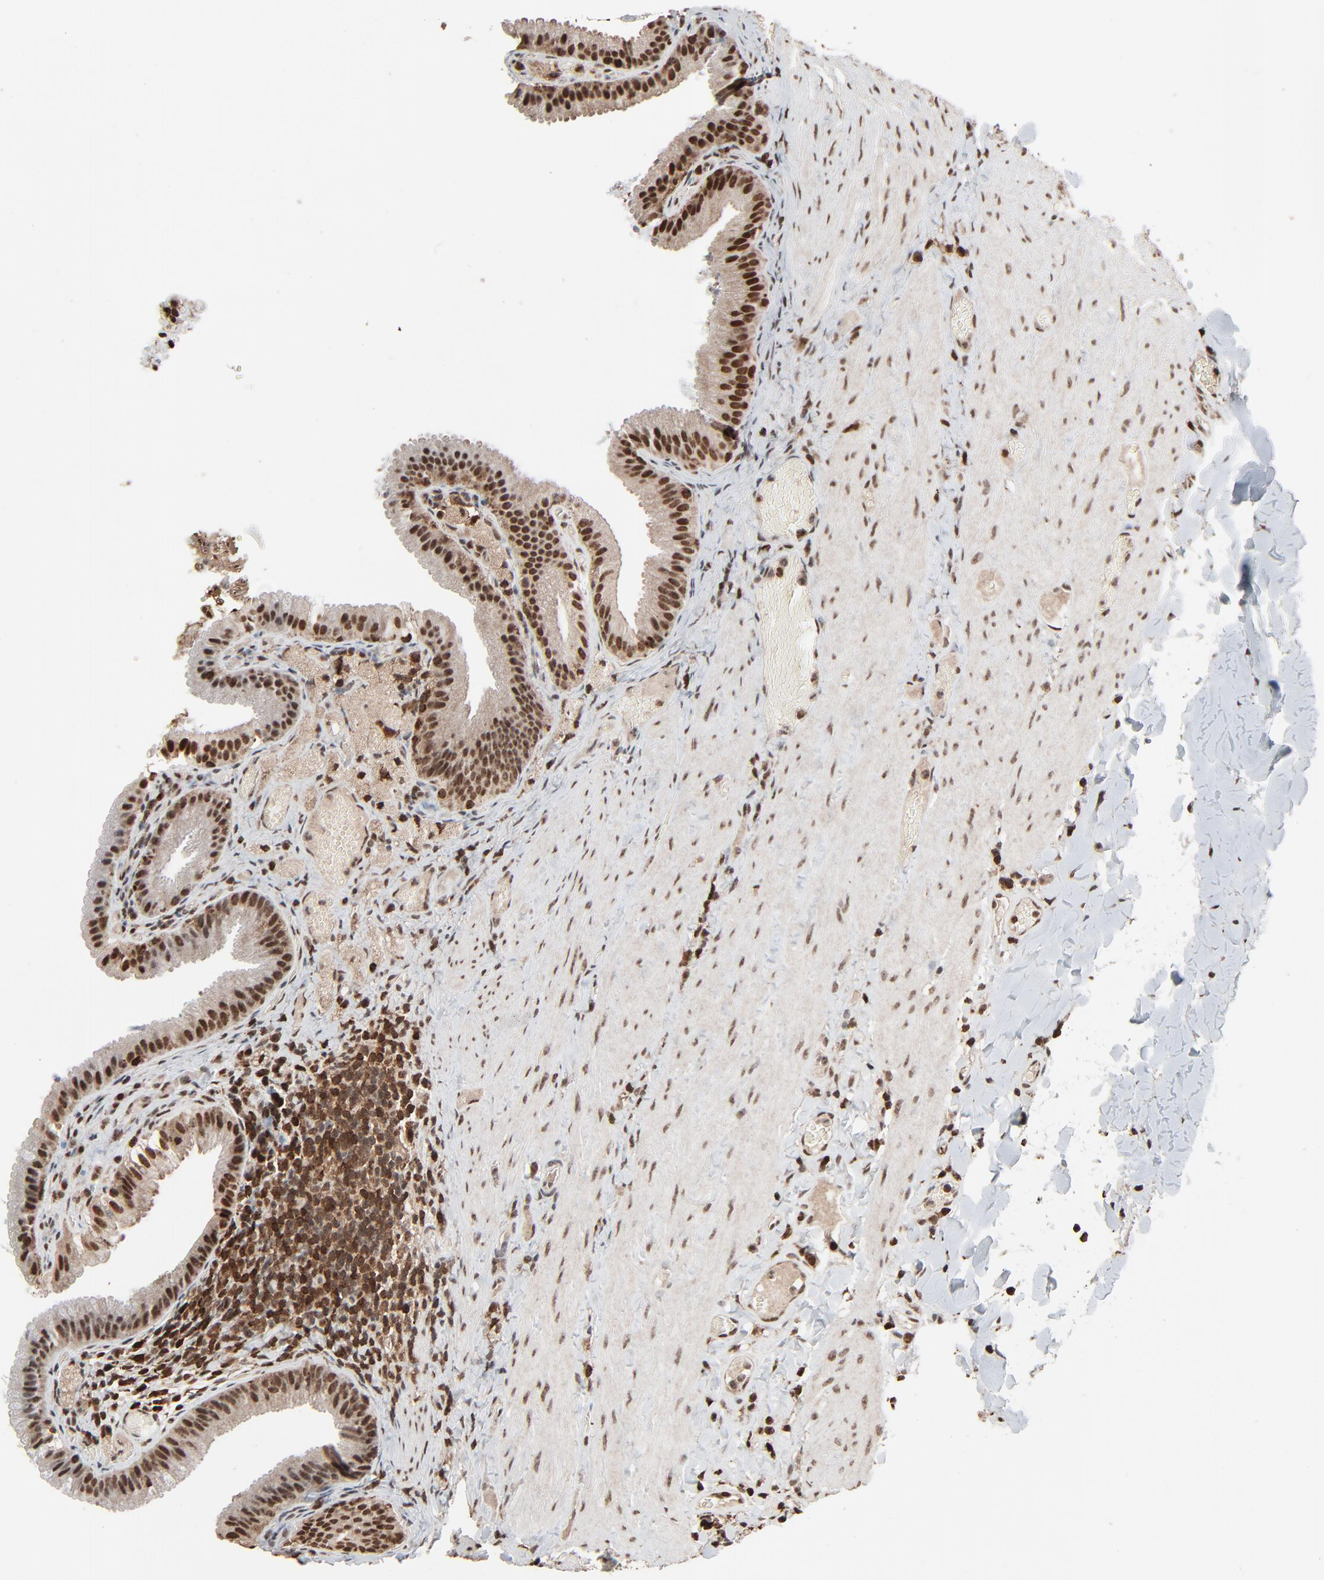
{"staining": {"intensity": "strong", "quantity": ">75%", "location": "nuclear"}, "tissue": "gallbladder", "cell_type": "Glandular cells", "image_type": "normal", "snomed": [{"axis": "morphology", "description": "Normal tissue, NOS"}, {"axis": "topography", "description": "Gallbladder"}], "caption": "This histopathology image shows immunohistochemistry staining of unremarkable human gallbladder, with high strong nuclear positivity in approximately >75% of glandular cells.", "gene": "RPS6KA3", "patient": {"sex": "female", "age": 24}}